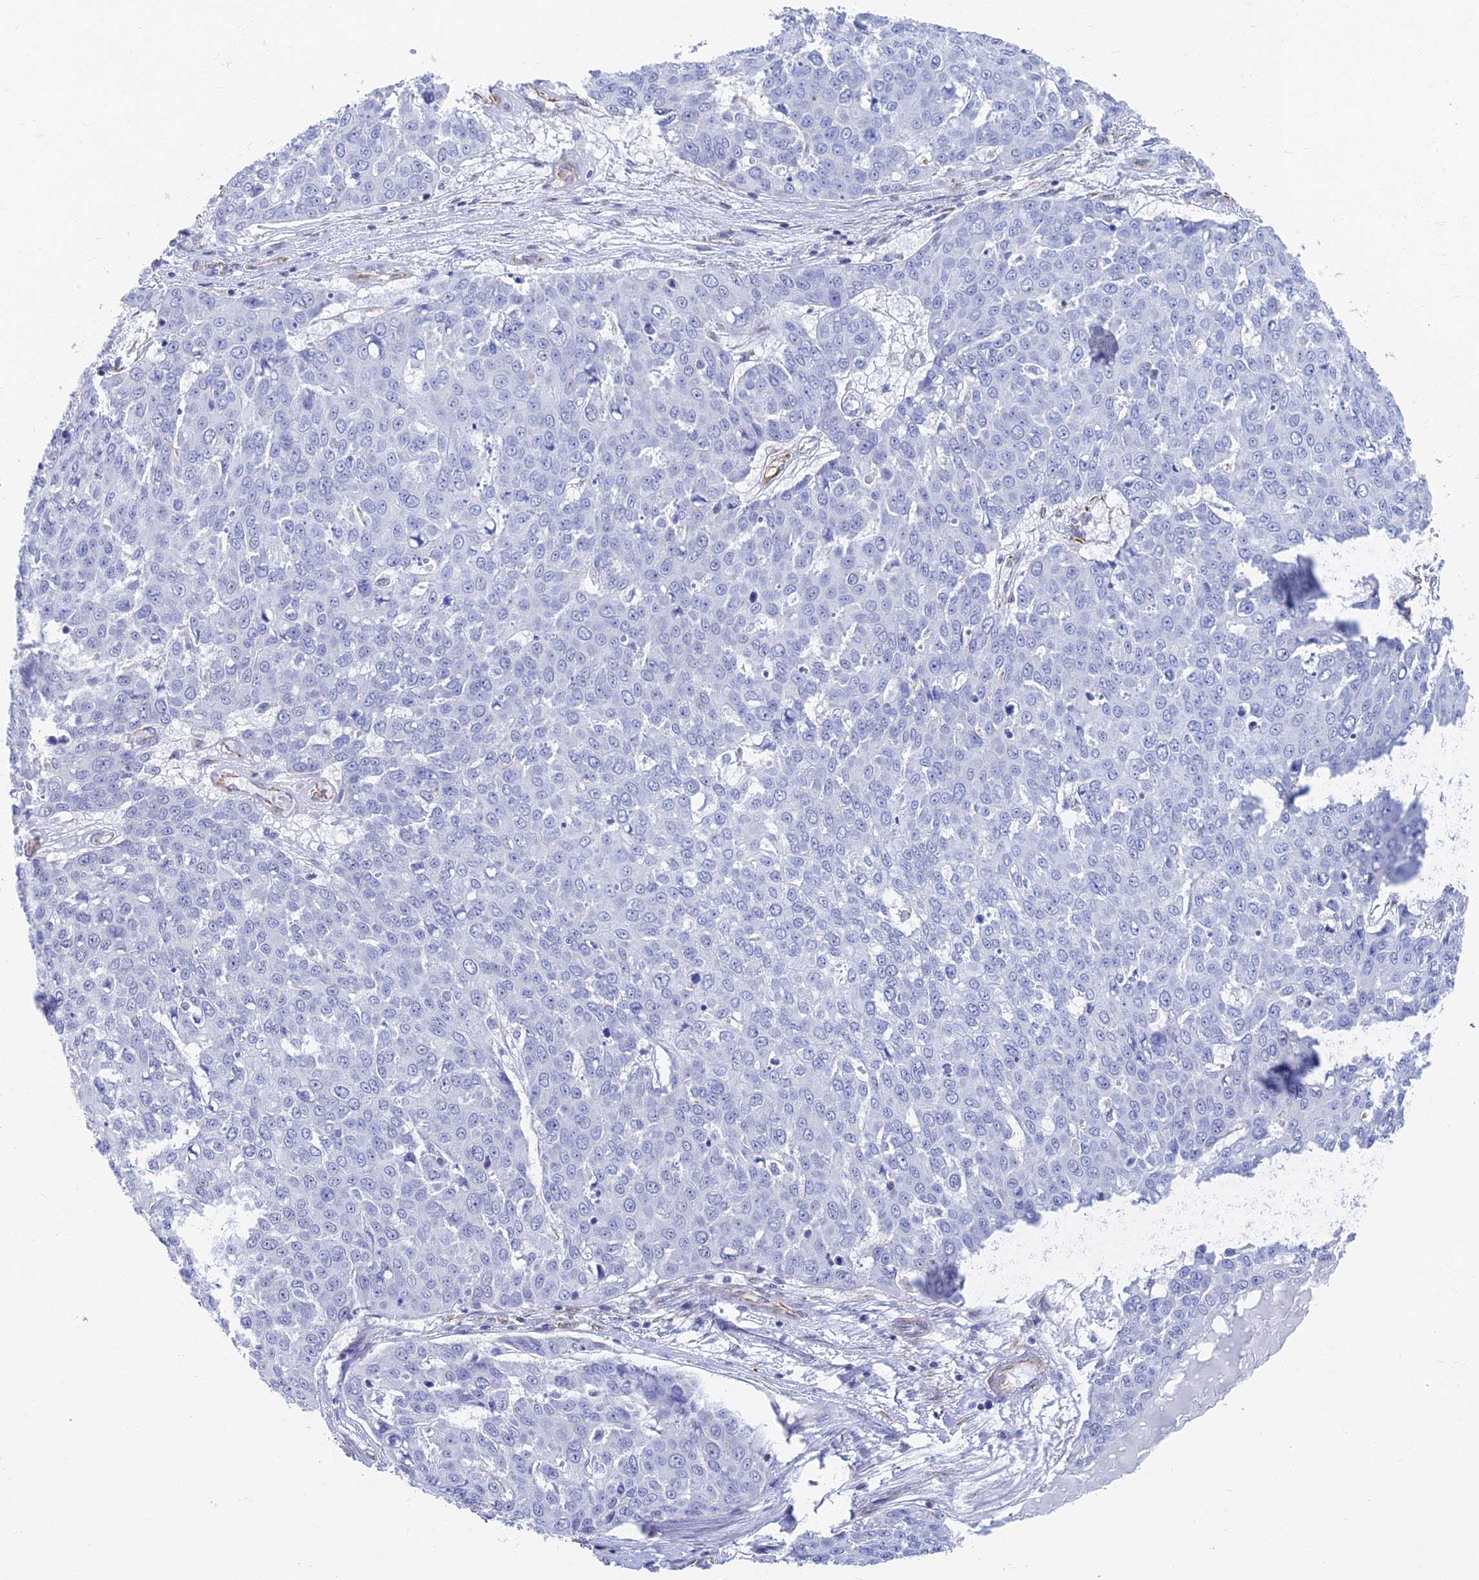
{"staining": {"intensity": "negative", "quantity": "none", "location": "none"}, "tissue": "skin cancer", "cell_type": "Tumor cells", "image_type": "cancer", "snomed": [{"axis": "morphology", "description": "Squamous cell carcinoma, NOS"}, {"axis": "topography", "description": "Skin"}], "caption": "The photomicrograph reveals no staining of tumor cells in skin cancer.", "gene": "RMC1", "patient": {"sex": "male", "age": 71}}